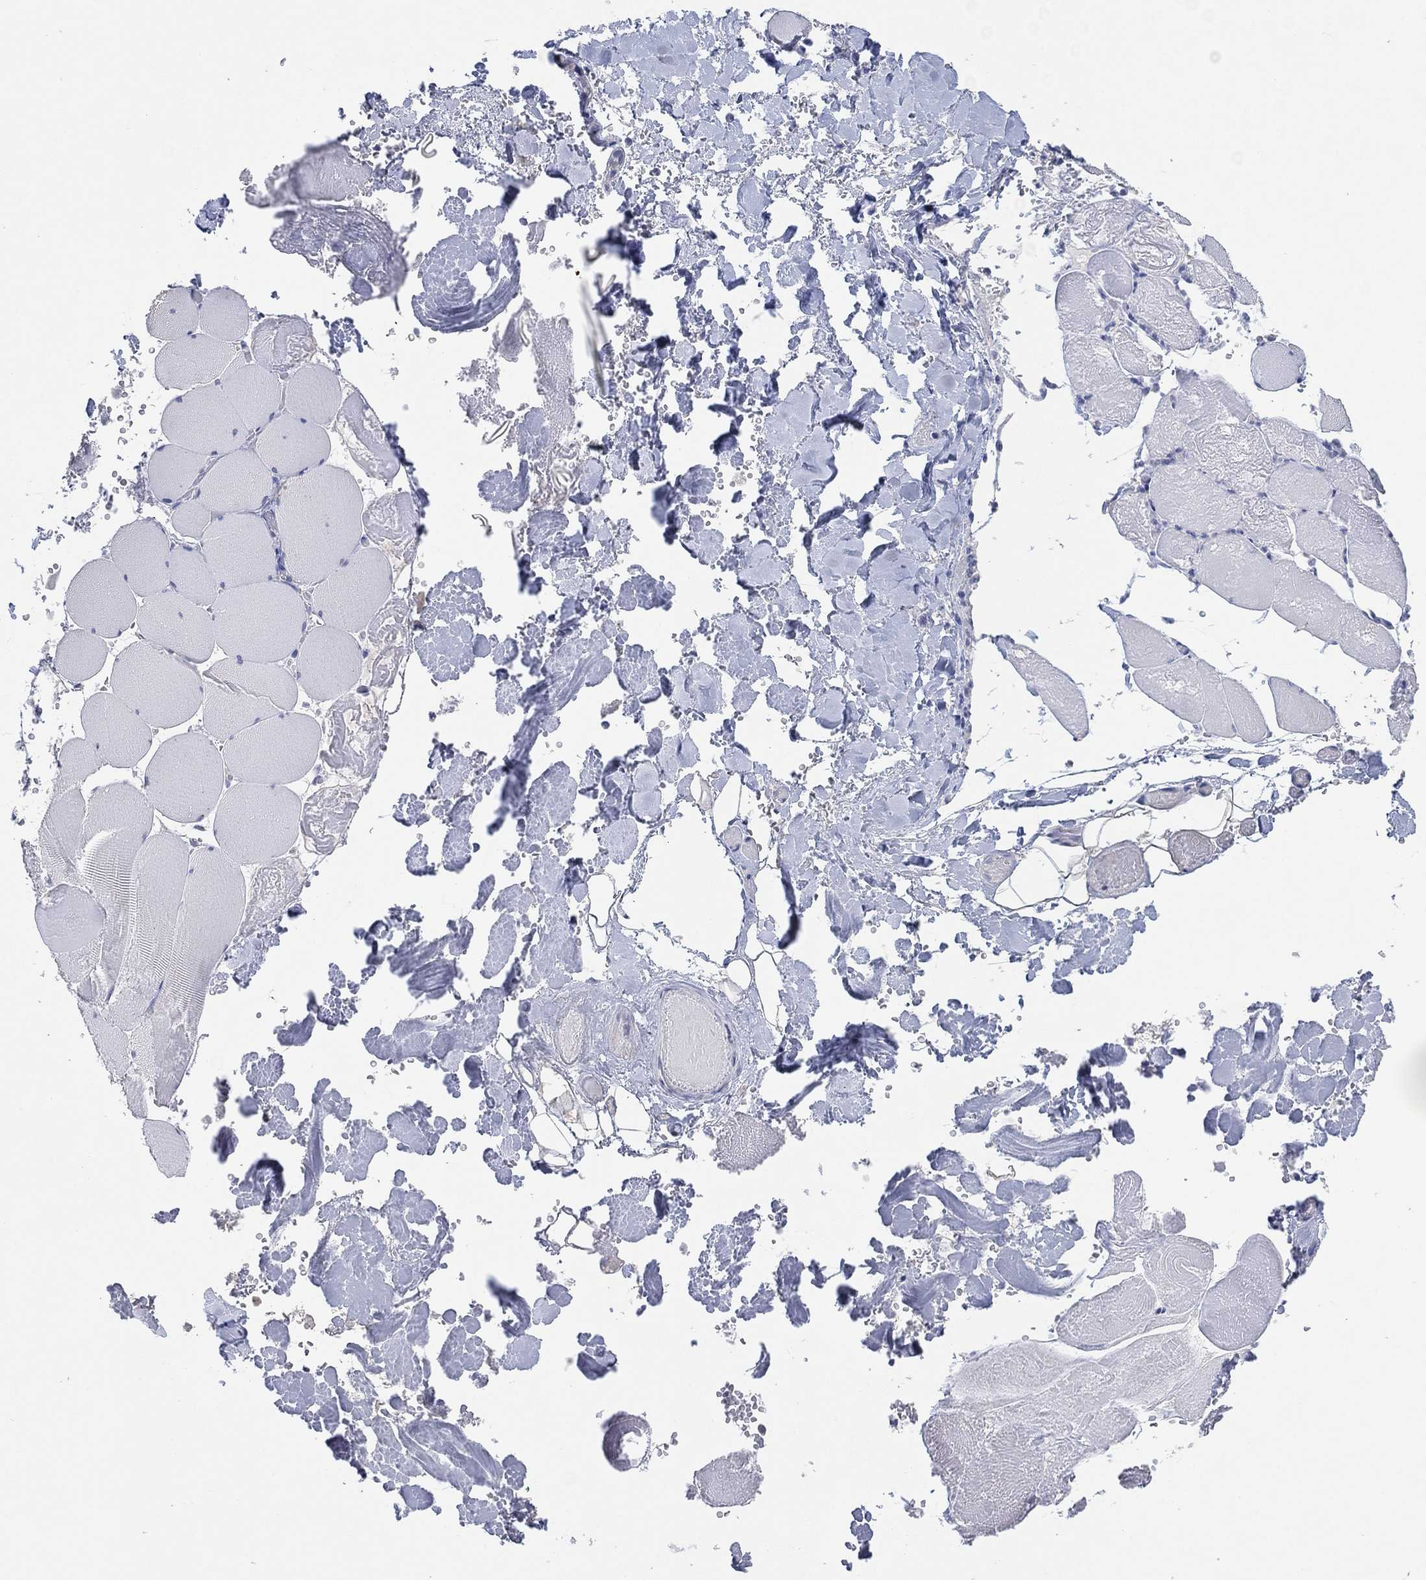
{"staining": {"intensity": "negative", "quantity": "none", "location": "none"}, "tissue": "skeletal muscle", "cell_type": "Myocytes", "image_type": "normal", "snomed": [{"axis": "morphology", "description": "Normal tissue, NOS"}, {"axis": "morphology", "description": "Malignant melanoma, Metastatic site"}, {"axis": "topography", "description": "Skeletal muscle"}], "caption": "High power microscopy photomicrograph of an immunohistochemistry histopathology image of benign skeletal muscle, revealing no significant expression in myocytes.", "gene": "GALNS", "patient": {"sex": "male", "age": 50}}